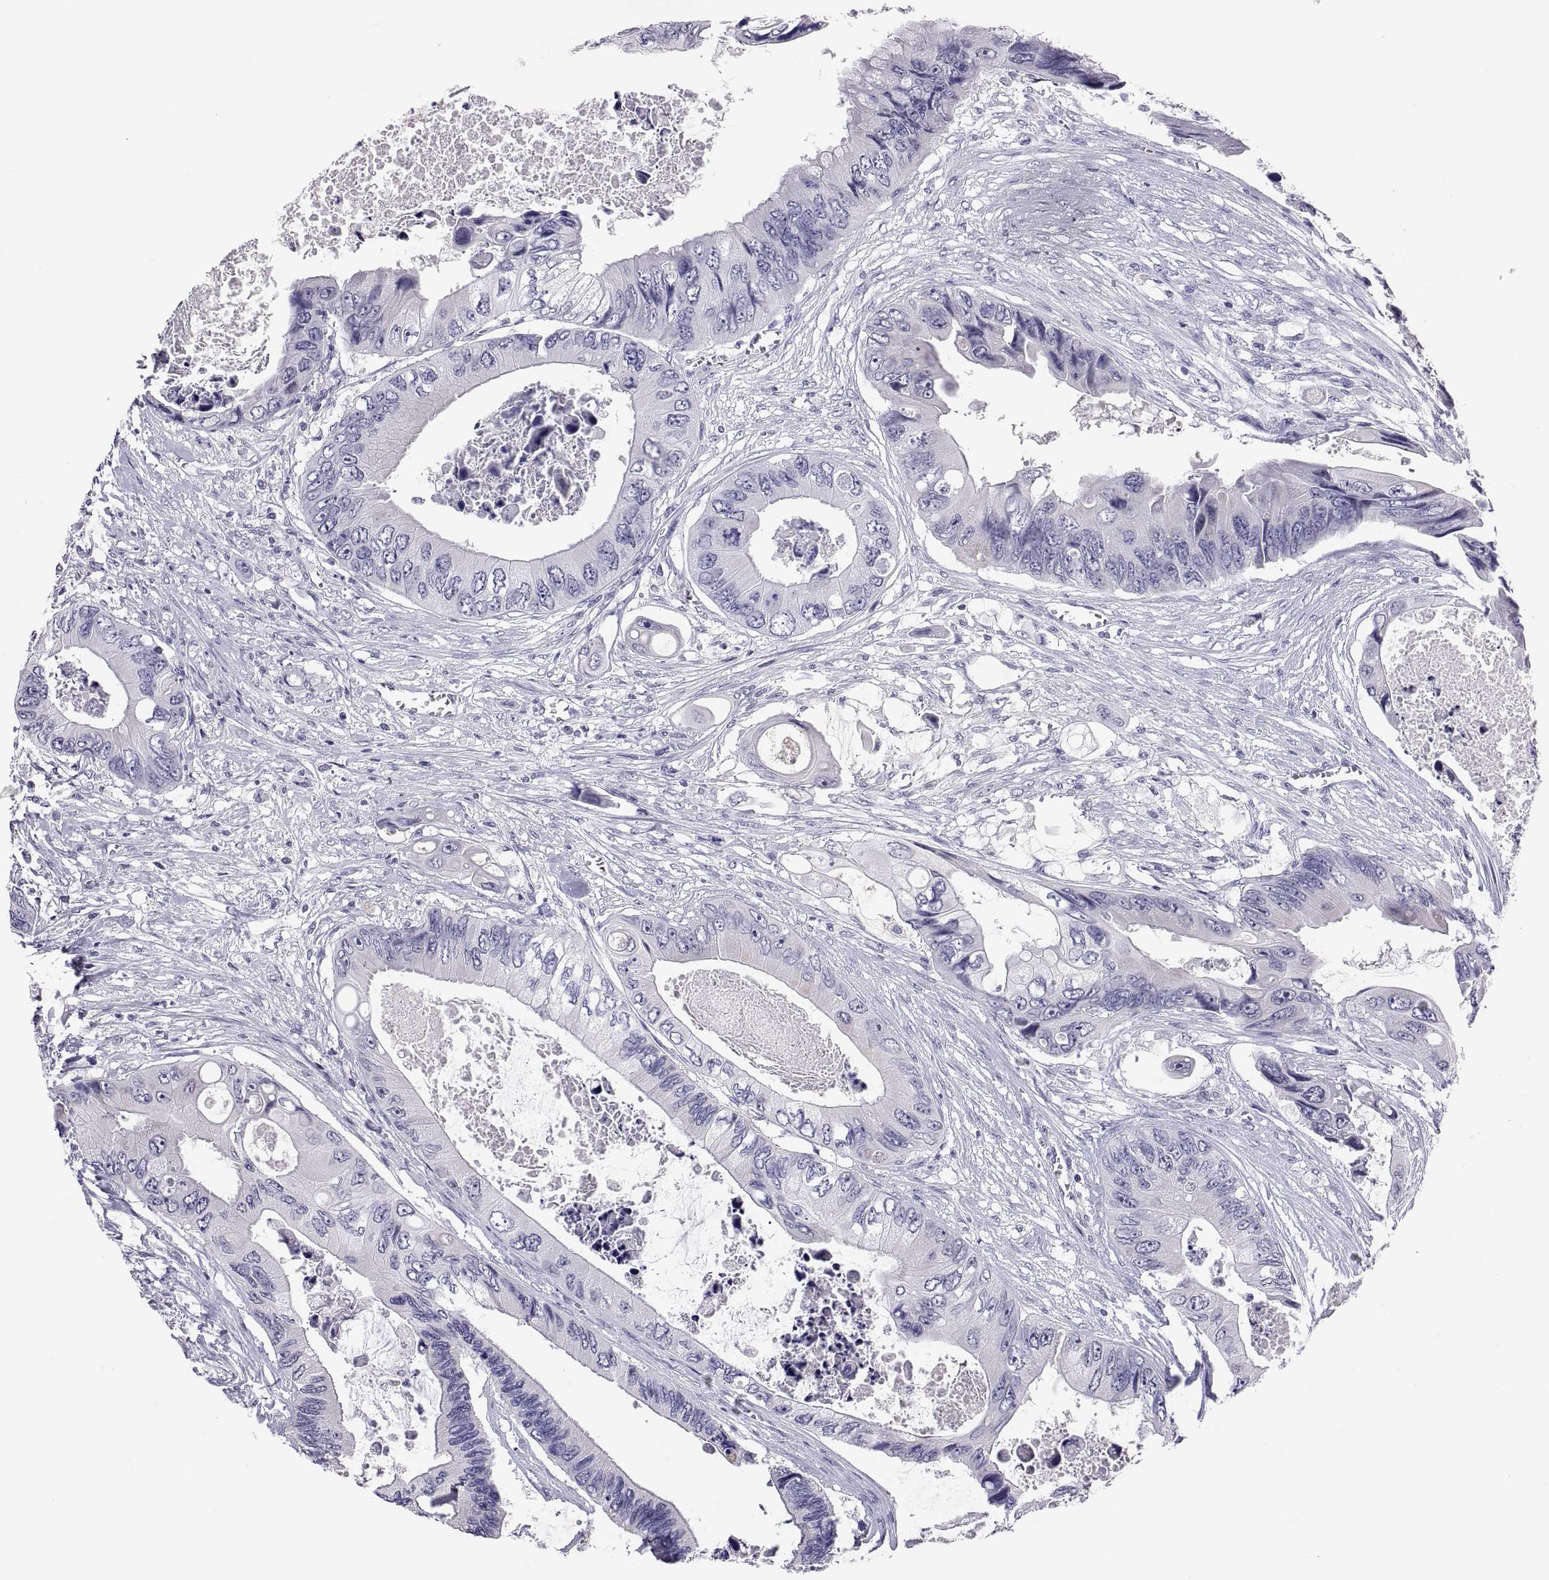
{"staining": {"intensity": "negative", "quantity": "none", "location": "none"}, "tissue": "colorectal cancer", "cell_type": "Tumor cells", "image_type": "cancer", "snomed": [{"axis": "morphology", "description": "Adenocarcinoma, NOS"}, {"axis": "topography", "description": "Rectum"}], "caption": "Immunohistochemistry (IHC) image of neoplastic tissue: adenocarcinoma (colorectal) stained with DAB shows no significant protein positivity in tumor cells.", "gene": "FAM170A", "patient": {"sex": "male", "age": 63}}